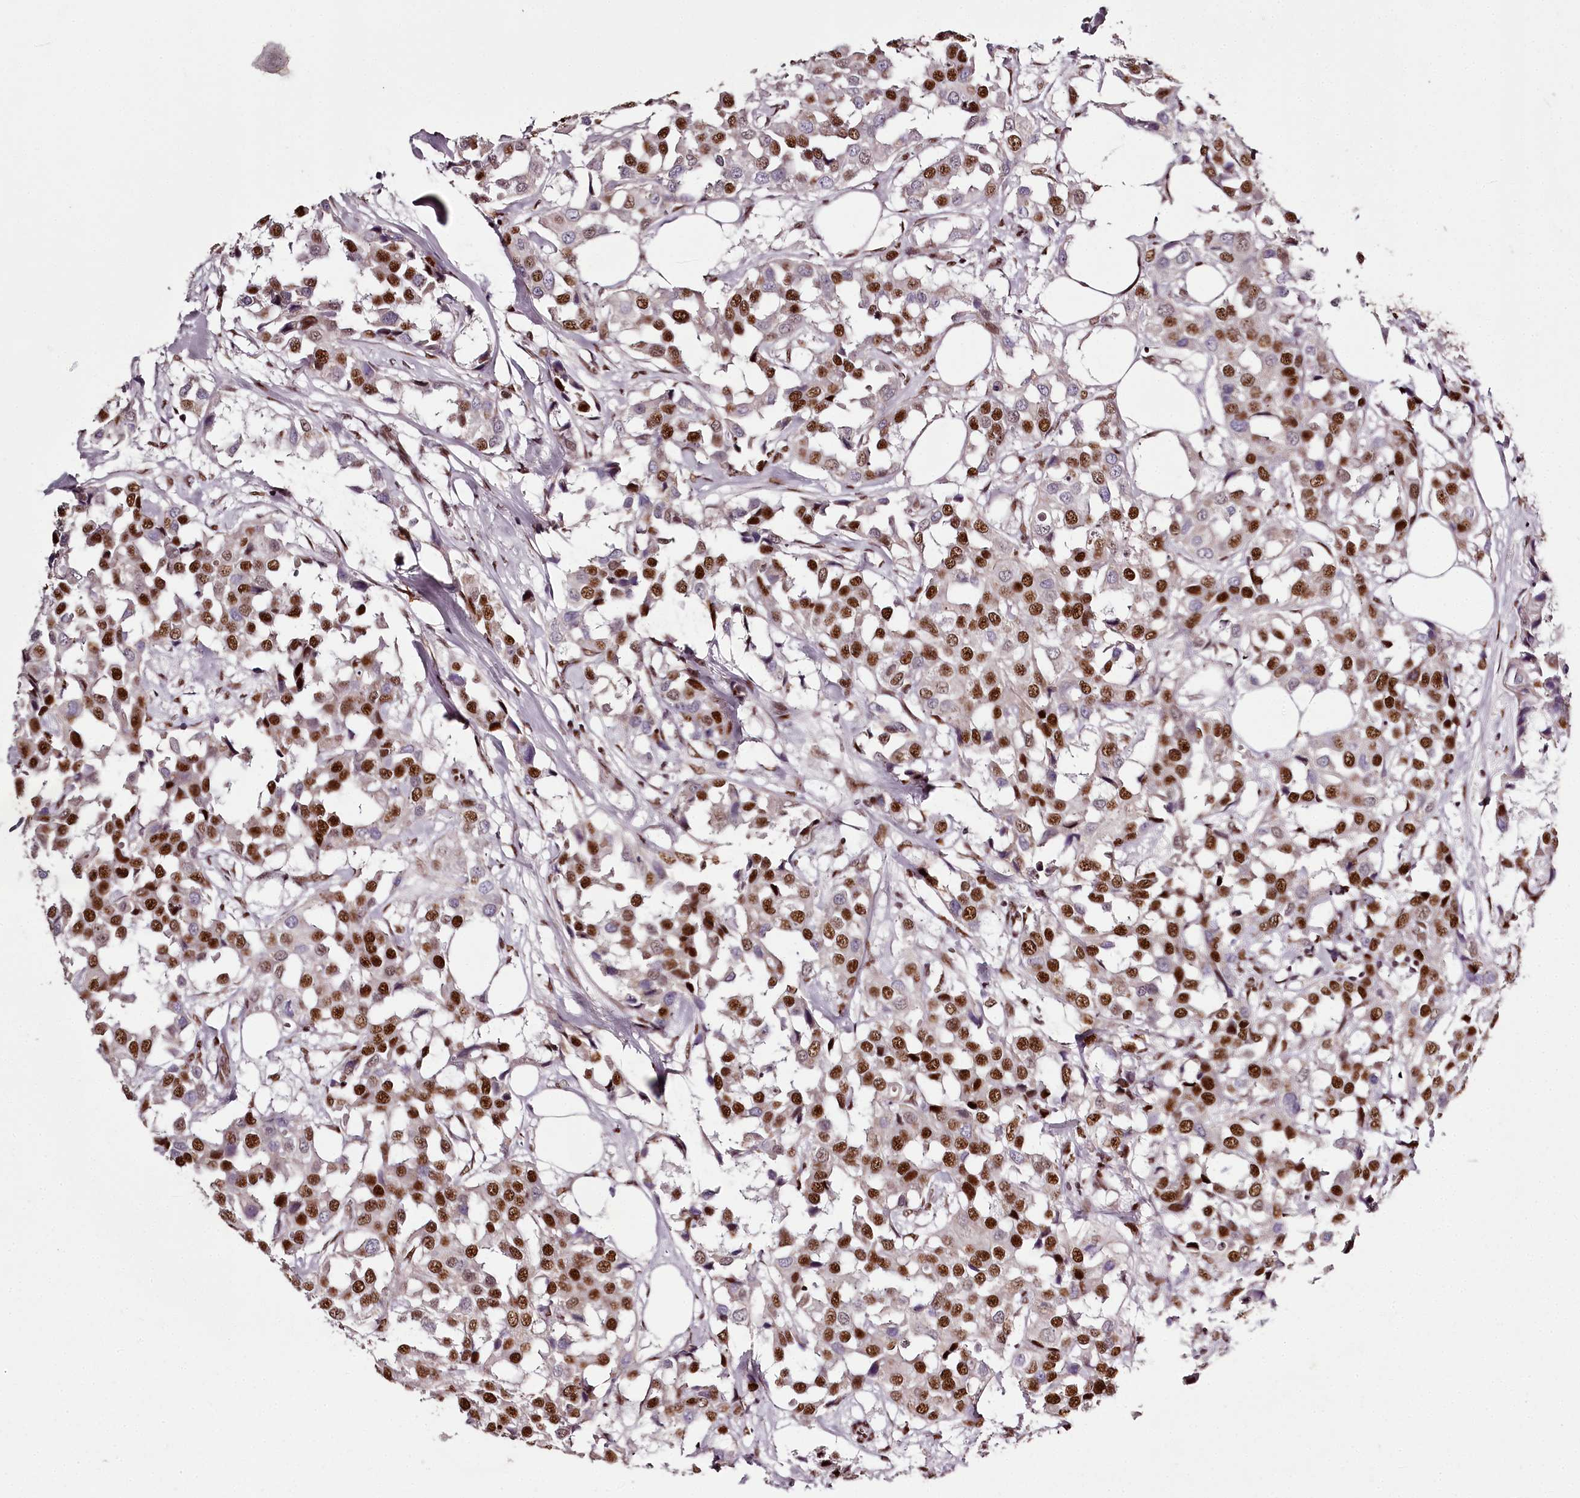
{"staining": {"intensity": "strong", "quantity": ">75%", "location": "nuclear"}, "tissue": "breast cancer", "cell_type": "Tumor cells", "image_type": "cancer", "snomed": [{"axis": "morphology", "description": "Duct carcinoma"}, {"axis": "topography", "description": "Breast"}], "caption": "Approximately >75% of tumor cells in human breast intraductal carcinoma show strong nuclear protein expression as visualized by brown immunohistochemical staining.", "gene": "PSPC1", "patient": {"sex": "female", "age": 80}}